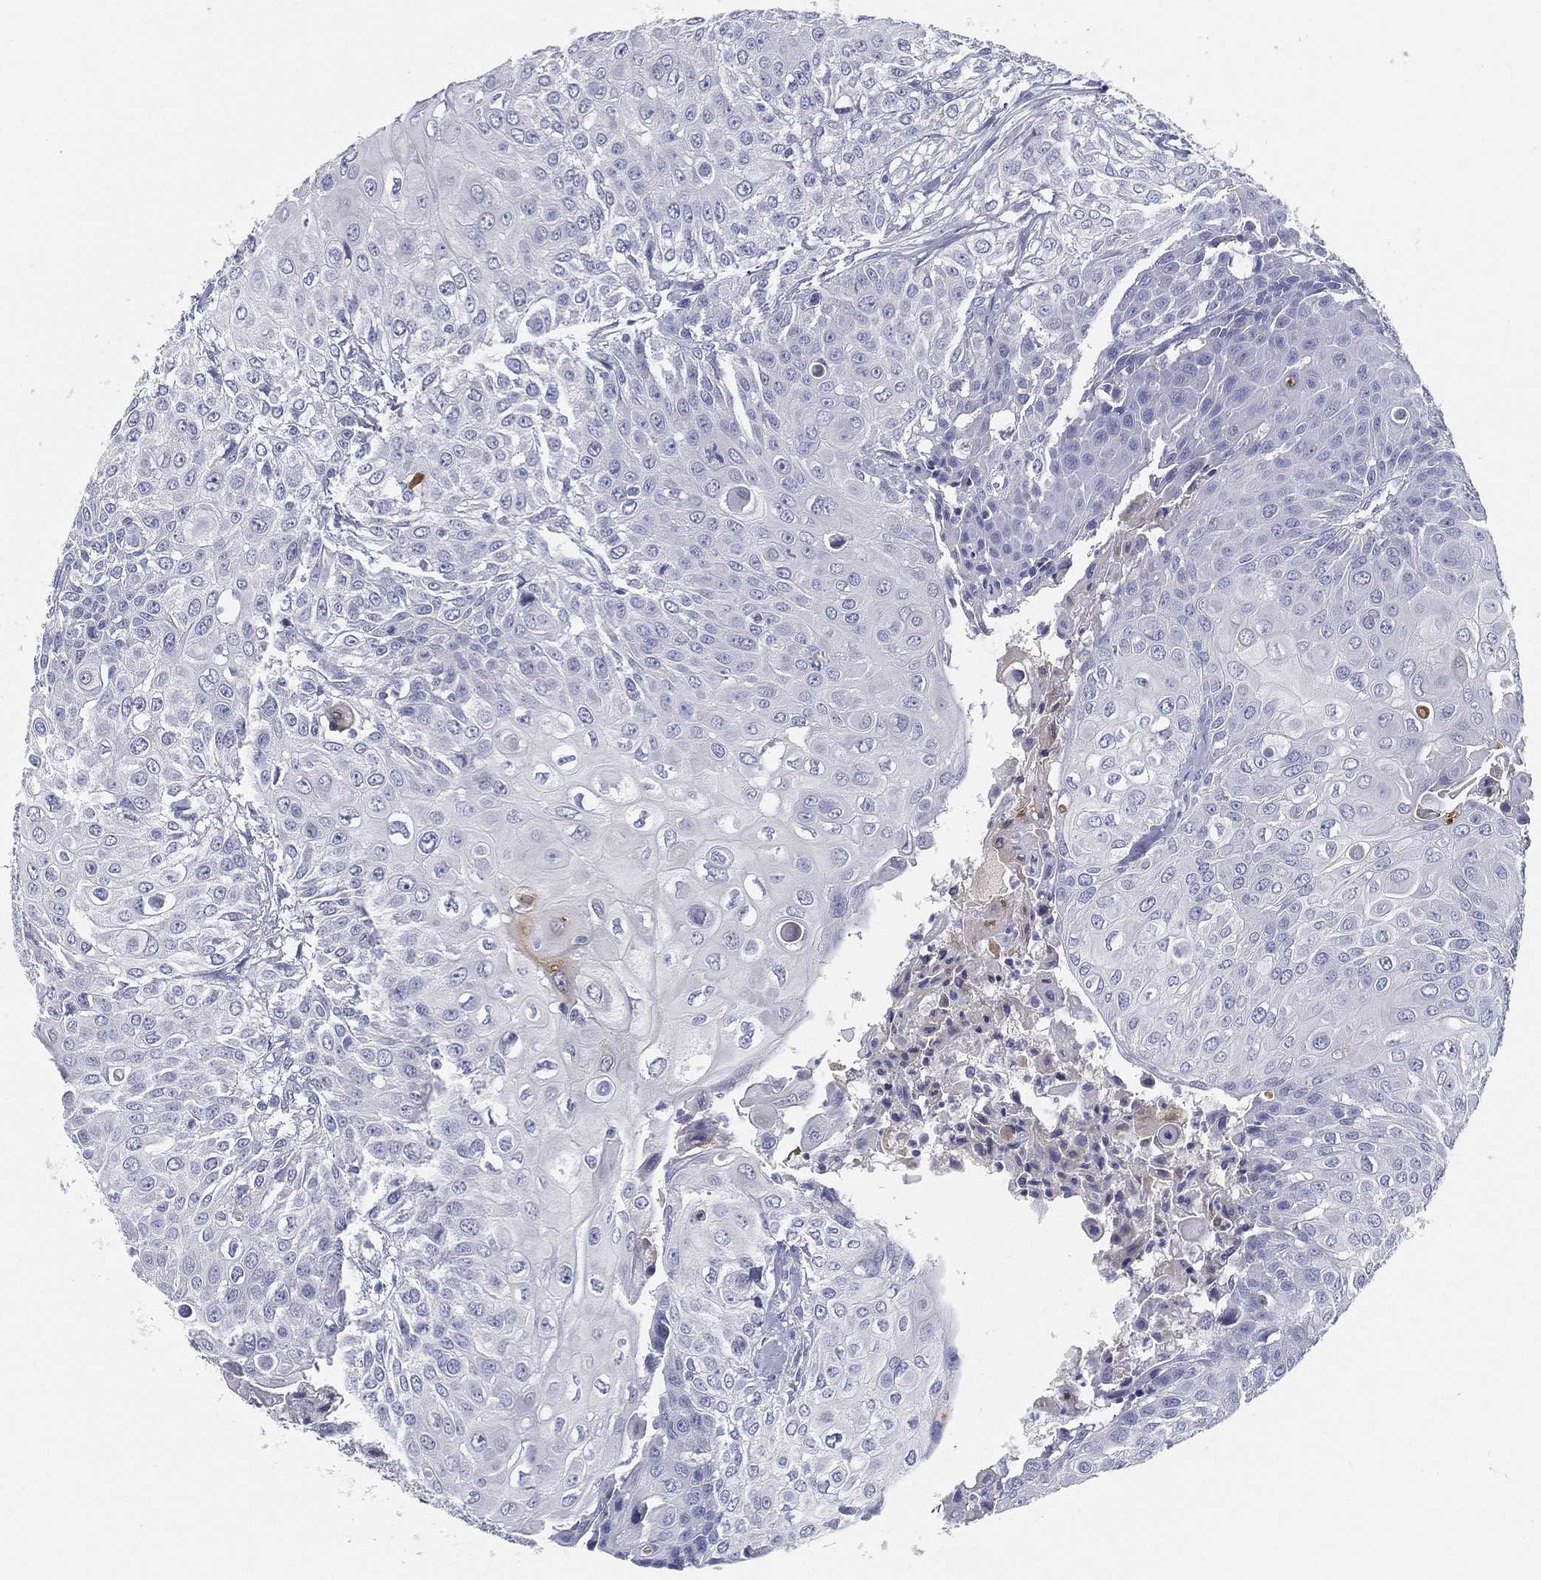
{"staining": {"intensity": "negative", "quantity": "none", "location": "none"}, "tissue": "urothelial cancer", "cell_type": "Tumor cells", "image_type": "cancer", "snomed": [{"axis": "morphology", "description": "Urothelial carcinoma, High grade"}, {"axis": "topography", "description": "Urinary bladder"}], "caption": "This is an immunohistochemistry (IHC) image of urothelial cancer. There is no positivity in tumor cells.", "gene": "STS", "patient": {"sex": "female", "age": 79}}